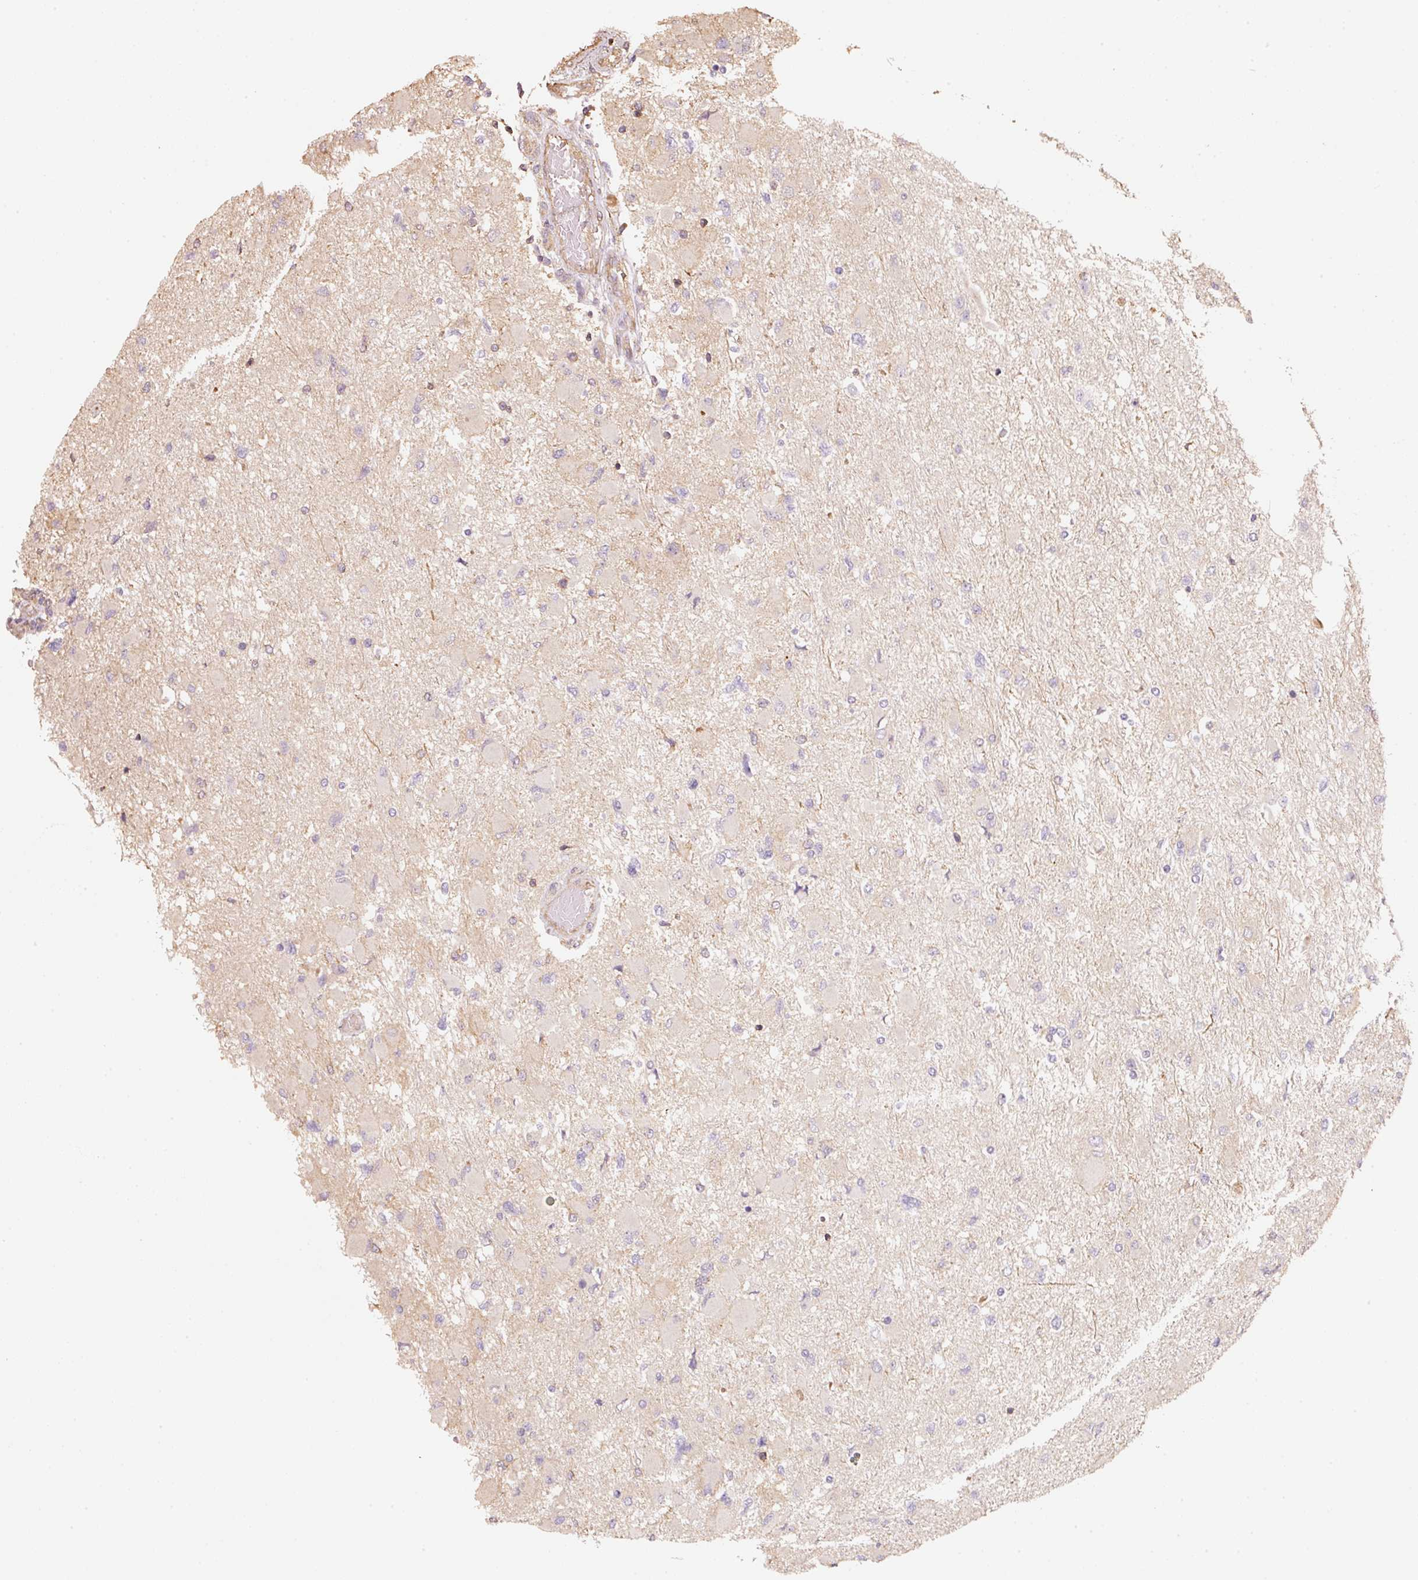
{"staining": {"intensity": "negative", "quantity": "none", "location": "none"}, "tissue": "glioma", "cell_type": "Tumor cells", "image_type": "cancer", "snomed": [{"axis": "morphology", "description": "Glioma, malignant, High grade"}, {"axis": "topography", "description": "Cerebral cortex"}], "caption": "Malignant high-grade glioma stained for a protein using immunohistochemistry (IHC) displays no staining tumor cells.", "gene": "CEP95", "patient": {"sex": "female", "age": 36}}